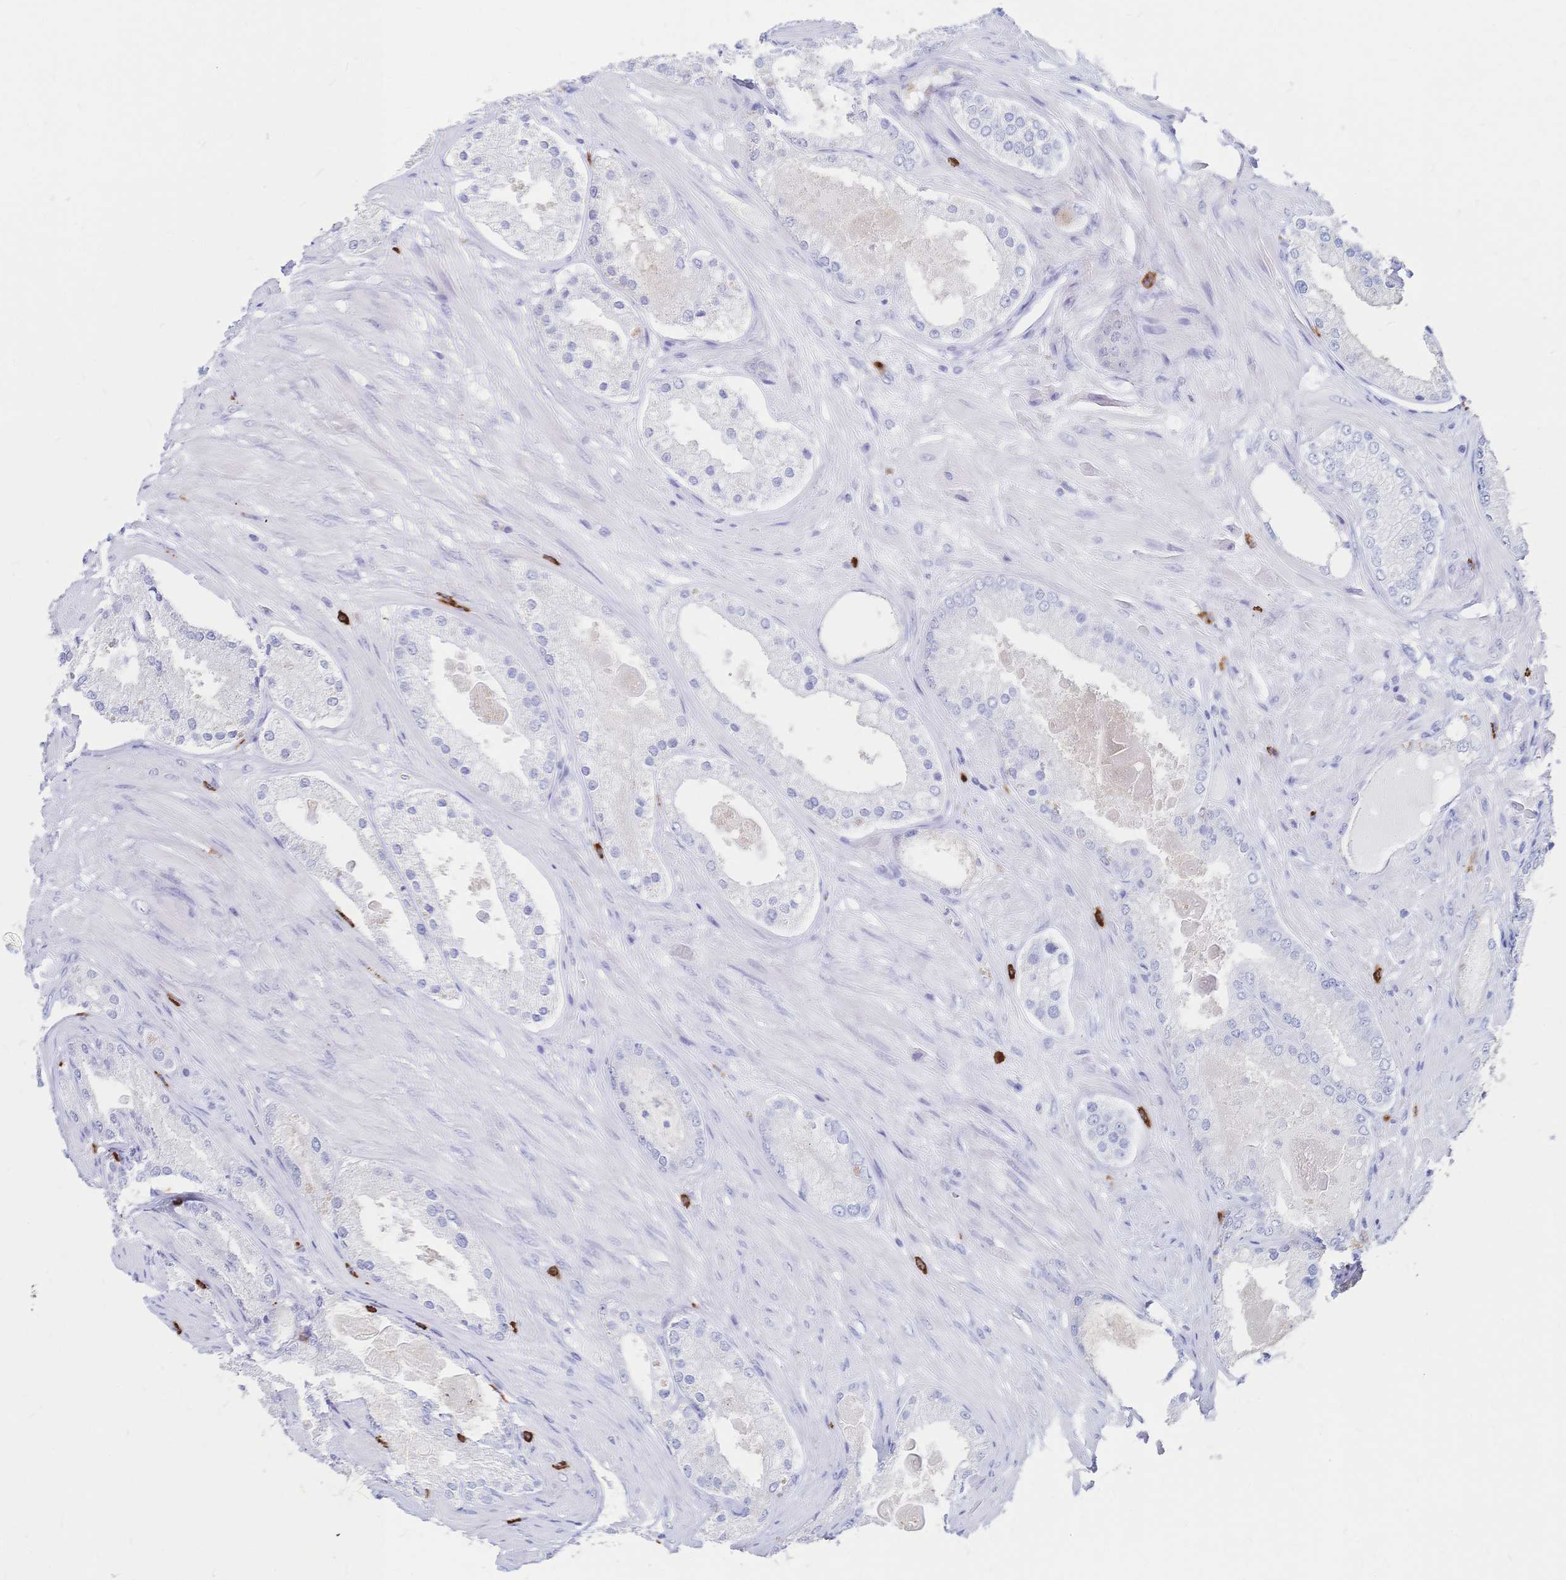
{"staining": {"intensity": "negative", "quantity": "none", "location": "none"}, "tissue": "prostate cancer", "cell_type": "Tumor cells", "image_type": "cancer", "snomed": [{"axis": "morphology", "description": "Adenocarcinoma, Low grade"}, {"axis": "topography", "description": "Prostate"}], "caption": "IHC image of prostate low-grade adenocarcinoma stained for a protein (brown), which shows no positivity in tumor cells.", "gene": "IL2RB", "patient": {"sex": "male", "age": 68}}